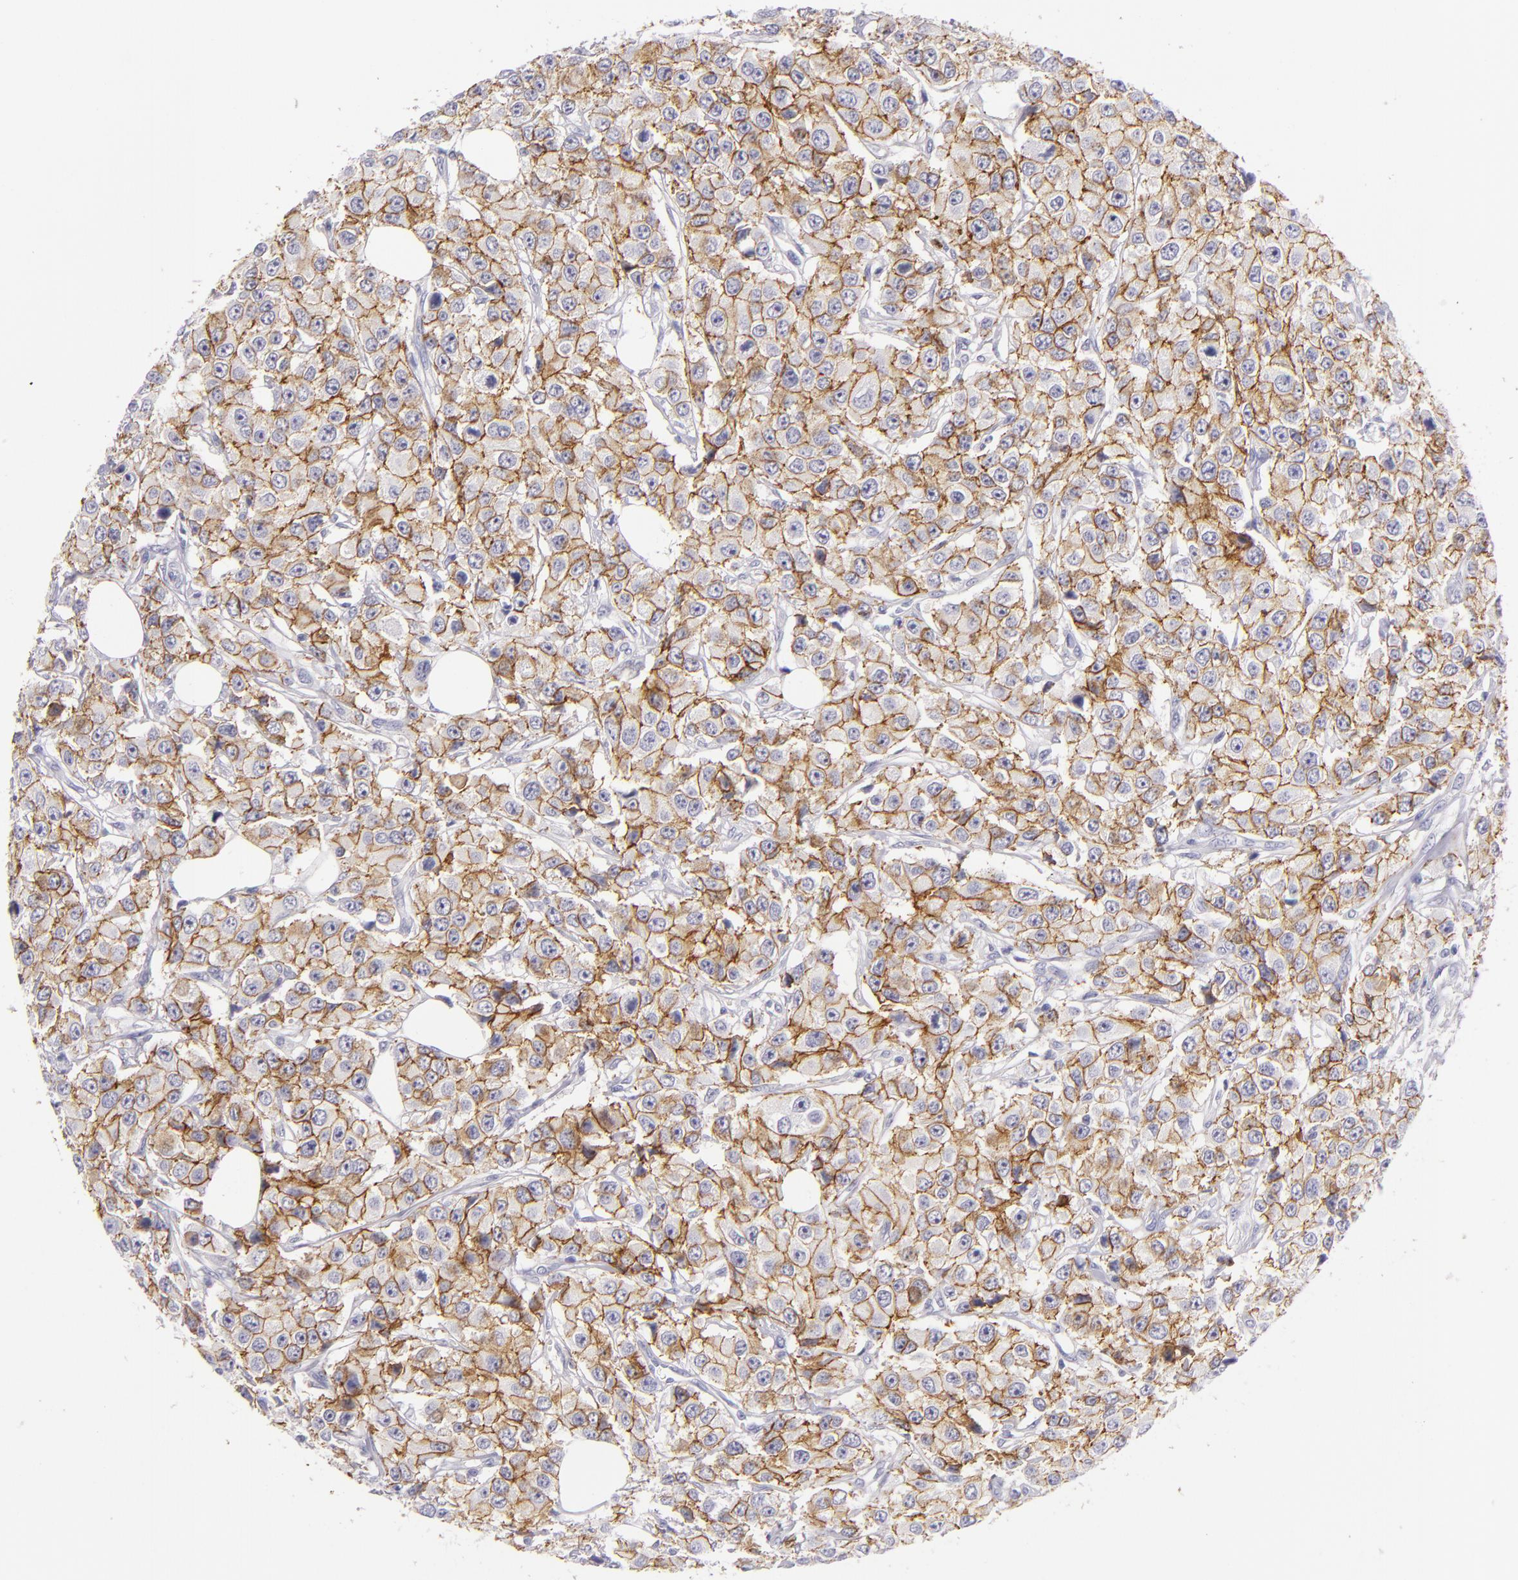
{"staining": {"intensity": "moderate", "quantity": ">75%", "location": "cytoplasmic/membranous"}, "tissue": "breast cancer", "cell_type": "Tumor cells", "image_type": "cancer", "snomed": [{"axis": "morphology", "description": "Duct carcinoma"}, {"axis": "topography", "description": "Breast"}], "caption": "IHC (DAB) staining of human breast intraductal carcinoma reveals moderate cytoplasmic/membranous protein positivity in about >75% of tumor cells. The staining was performed using DAB to visualize the protein expression in brown, while the nuclei were stained in blue with hematoxylin (Magnification: 20x).", "gene": "CDH3", "patient": {"sex": "female", "age": 58}}